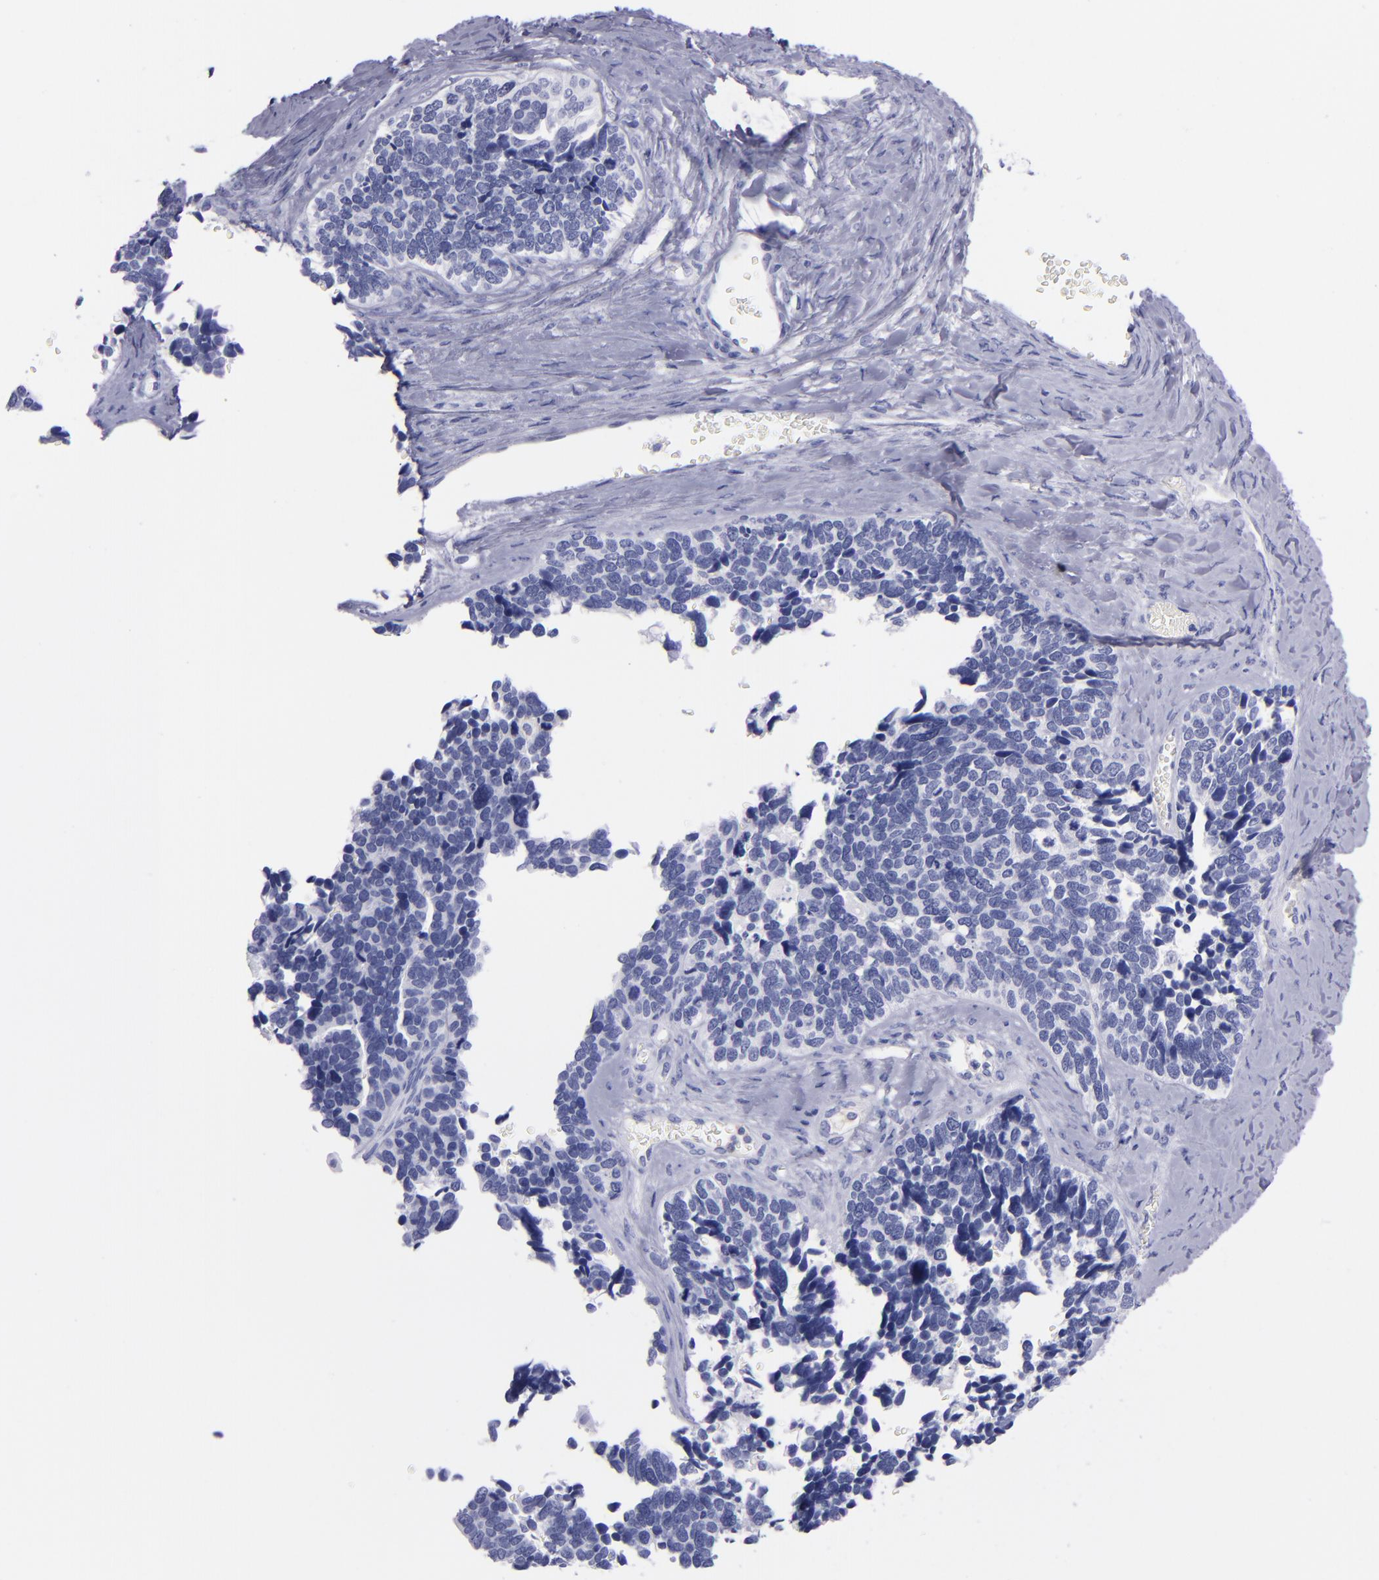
{"staining": {"intensity": "negative", "quantity": "none", "location": "none"}, "tissue": "ovarian cancer", "cell_type": "Tumor cells", "image_type": "cancer", "snomed": [{"axis": "morphology", "description": "Cystadenocarcinoma, serous, NOS"}, {"axis": "topography", "description": "Ovary"}], "caption": "Tumor cells show no significant protein positivity in serous cystadenocarcinoma (ovarian). (DAB (3,3'-diaminobenzidine) immunohistochemistry with hematoxylin counter stain).", "gene": "CD37", "patient": {"sex": "female", "age": 77}}